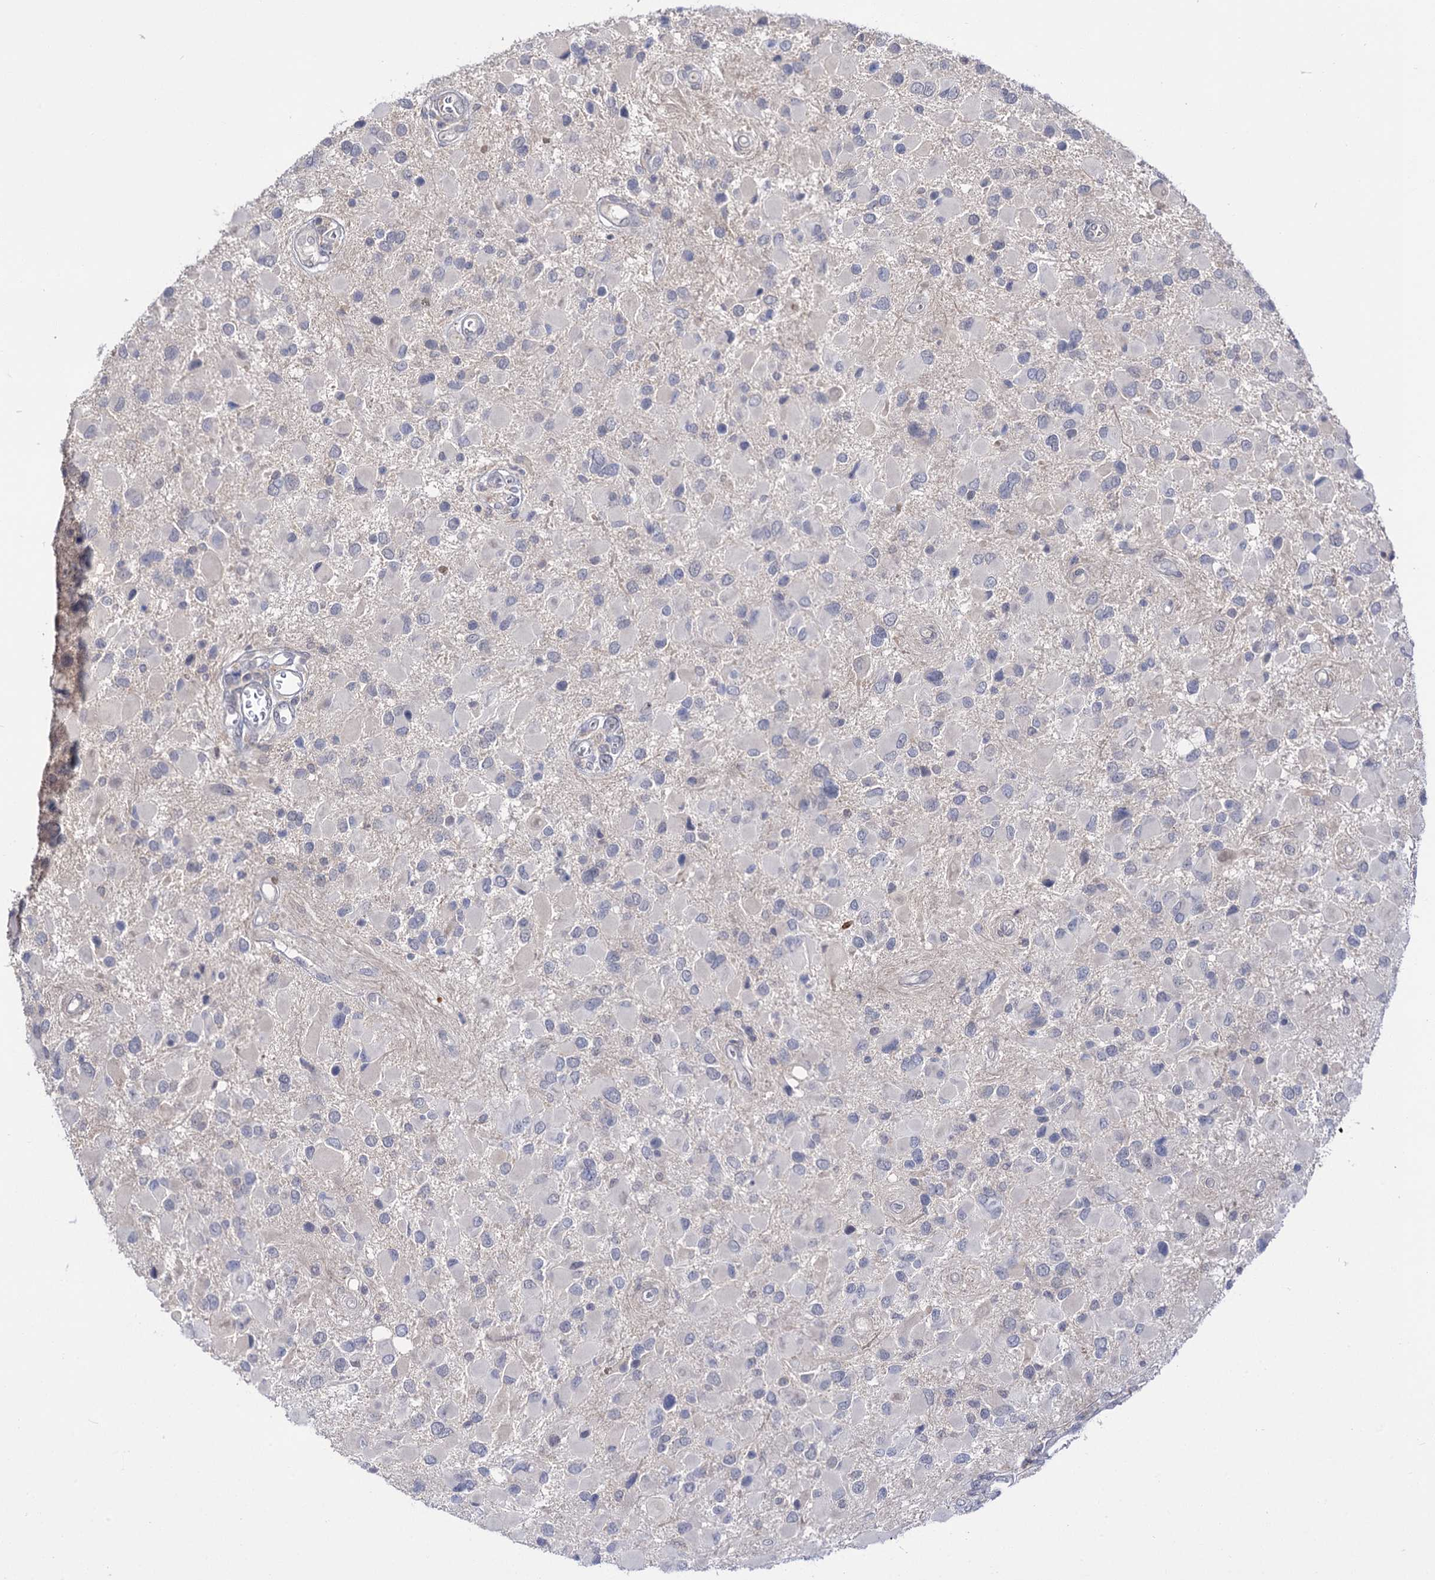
{"staining": {"intensity": "negative", "quantity": "none", "location": "none"}, "tissue": "glioma", "cell_type": "Tumor cells", "image_type": "cancer", "snomed": [{"axis": "morphology", "description": "Glioma, malignant, High grade"}, {"axis": "topography", "description": "Brain"}], "caption": "There is no significant expression in tumor cells of malignant glioma (high-grade).", "gene": "NEK10", "patient": {"sex": "male", "age": 53}}